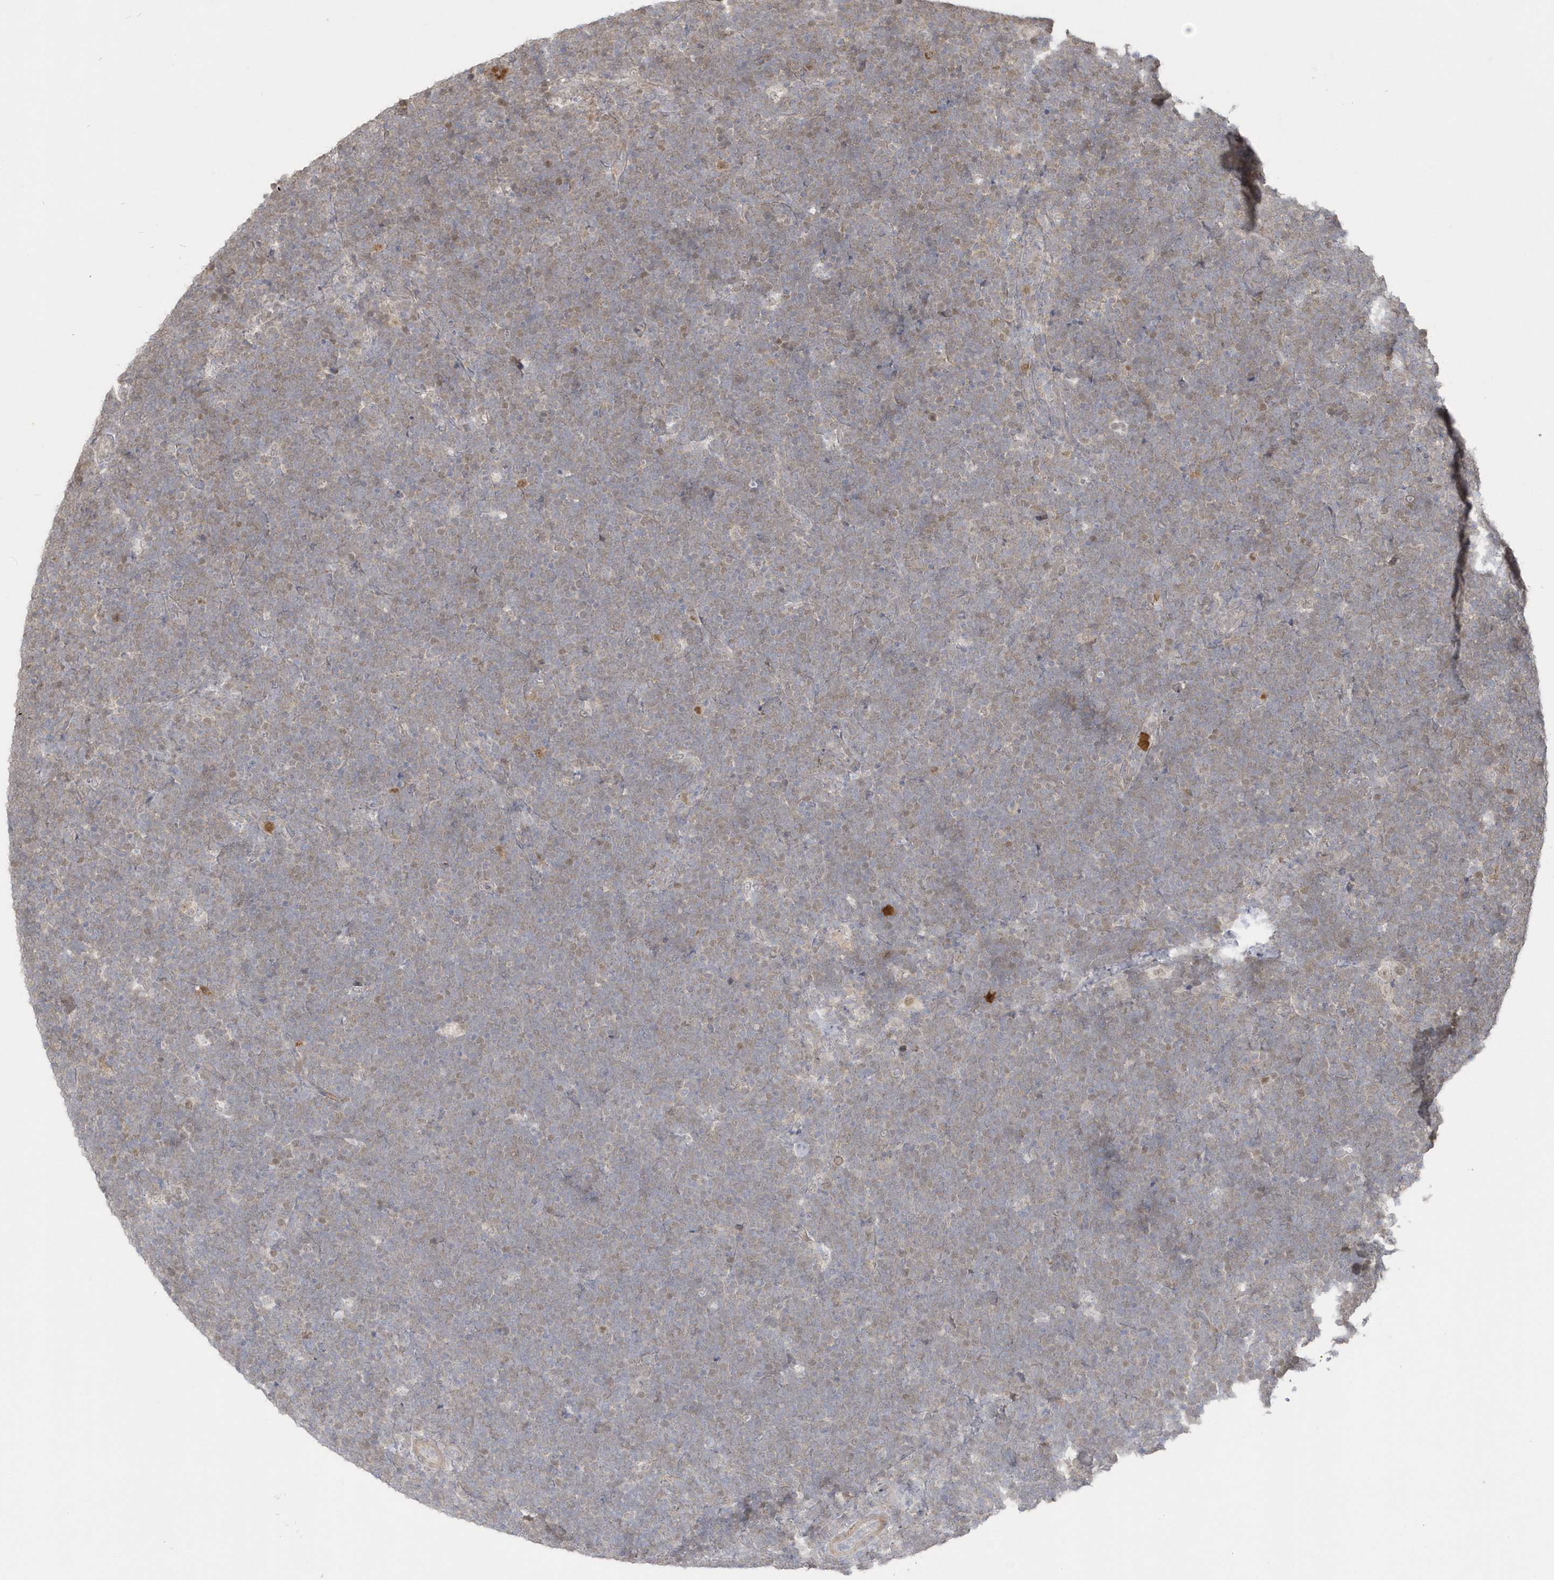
{"staining": {"intensity": "weak", "quantity": "<25%", "location": "nuclear"}, "tissue": "lymphoma", "cell_type": "Tumor cells", "image_type": "cancer", "snomed": [{"axis": "morphology", "description": "Malignant lymphoma, non-Hodgkin's type, High grade"}, {"axis": "topography", "description": "Lymph node"}], "caption": "Immunohistochemical staining of human lymphoma displays no significant positivity in tumor cells.", "gene": "NAF1", "patient": {"sex": "male", "age": 13}}